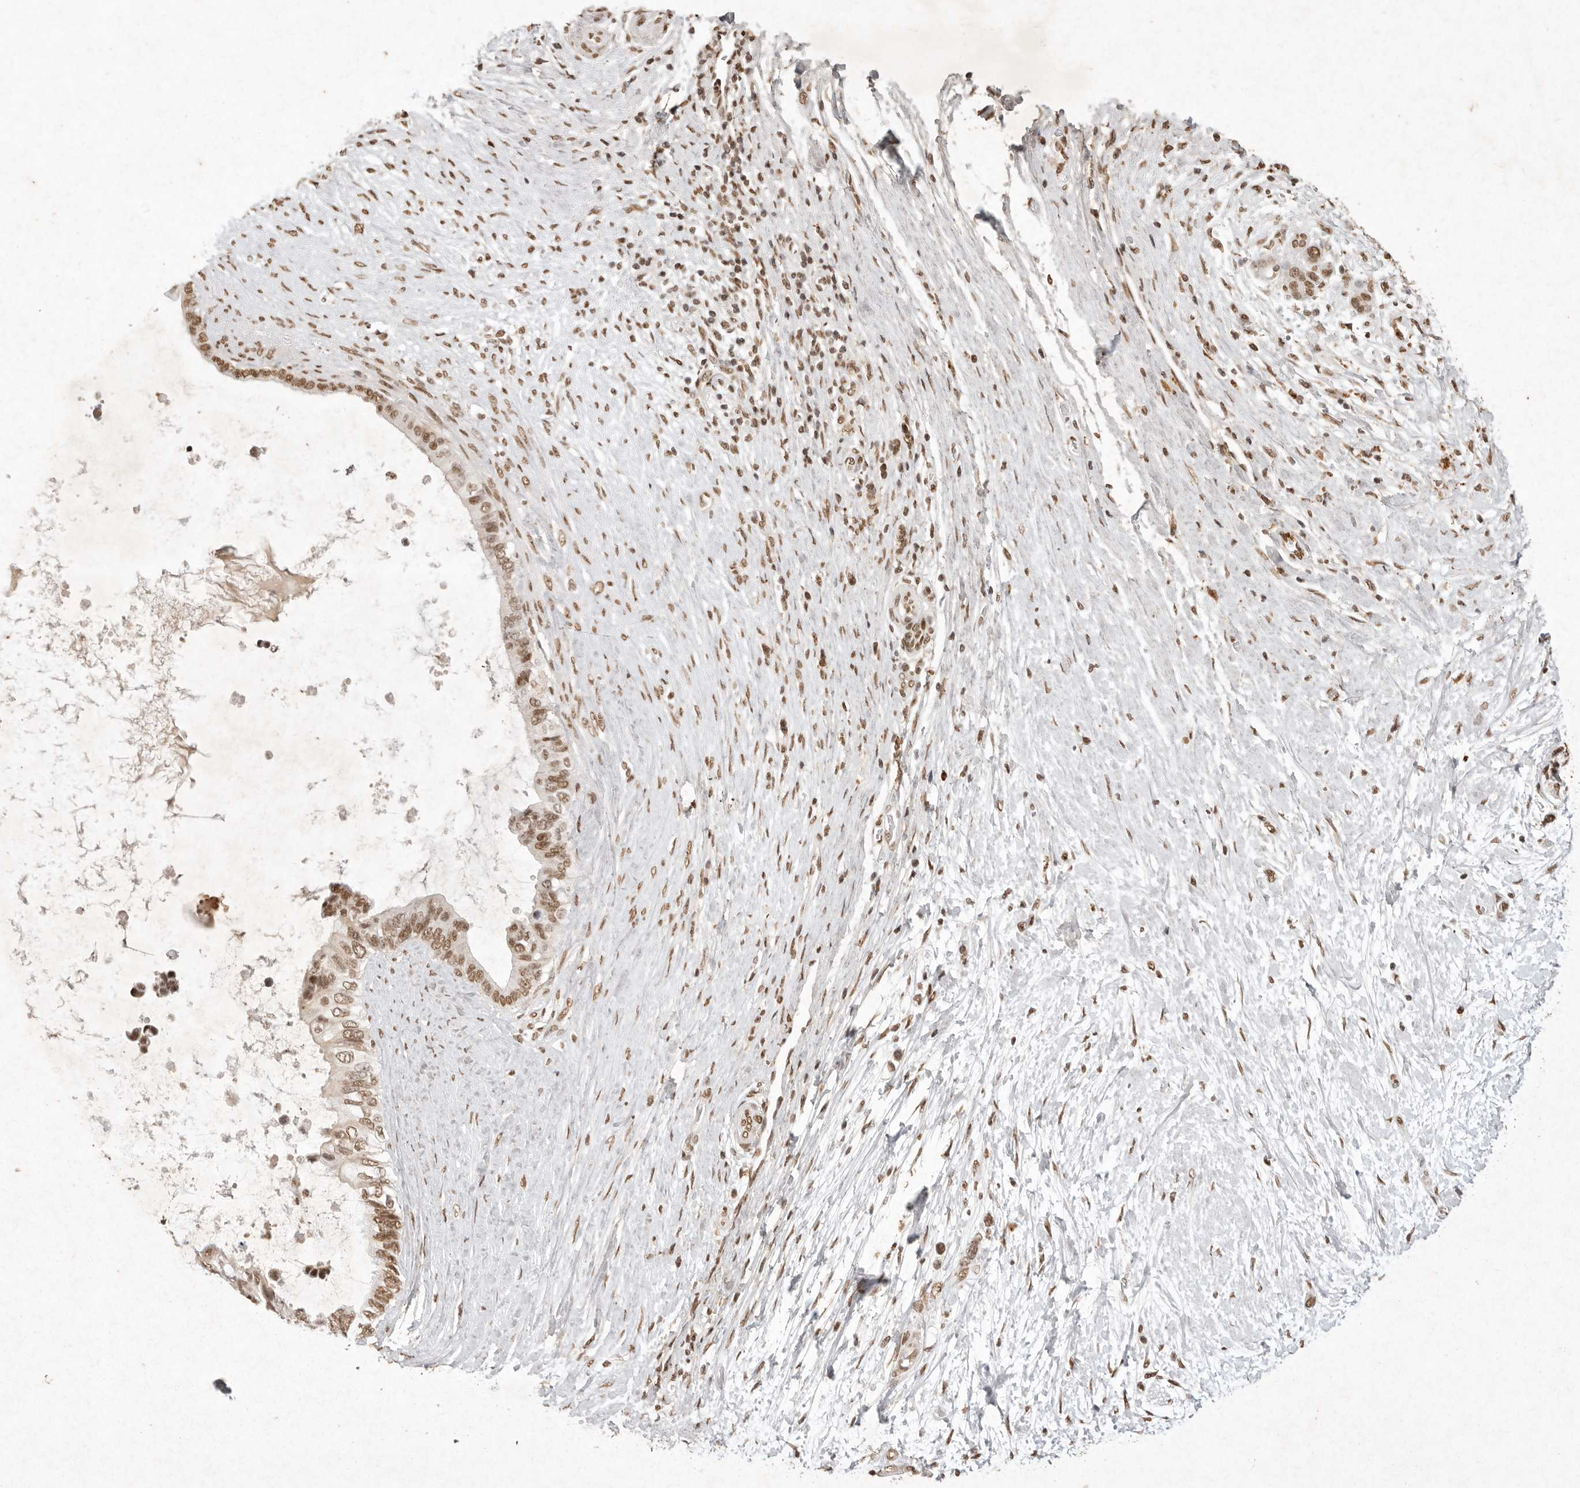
{"staining": {"intensity": "moderate", "quantity": ">75%", "location": "nuclear"}, "tissue": "pancreatic cancer", "cell_type": "Tumor cells", "image_type": "cancer", "snomed": [{"axis": "morphology", "description": "Adenocarcinoma, NOS"}, {"axis": "topography", "description": "Pancreas"}], "caption": "Brown immunohistochemical staining in human adenocarcinoma (pancreatic) reveals moderate nuclear positivity in about >75% of tumor cells.", "gene": "NKX3-2", "patient": {"sex": "female", "age": 72}}